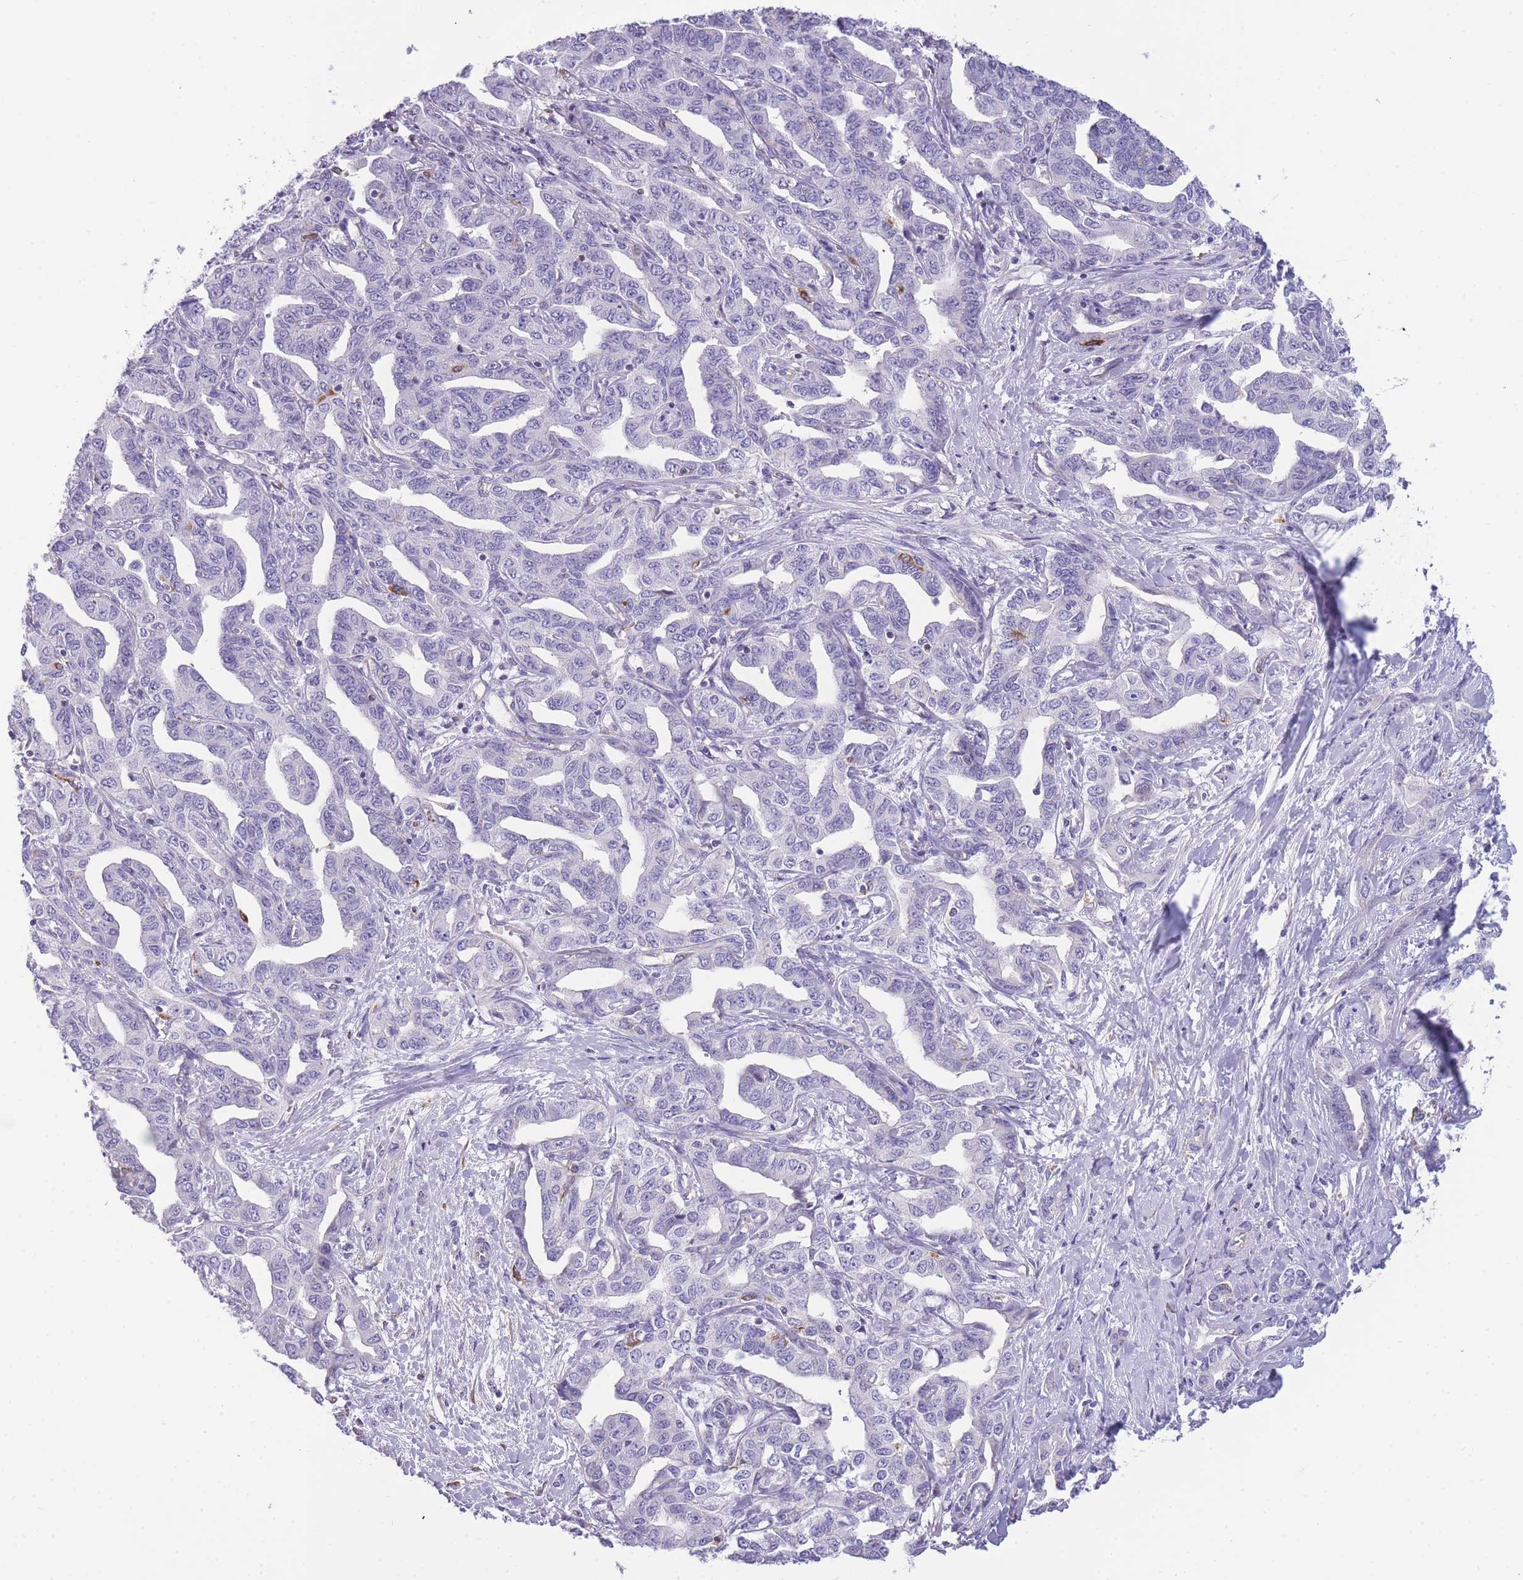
{"staining": {"intensity": "negative", "quantity": "none", "location": "none"}, "tissue": "liver cancer", "cell_type": "Tumor cells", "image_type": "cancer", "snomed": [{"axis": "morphology", "description": "Cholangiocarcinoma"}, {"axis": "topography", "description": "Liver"}], "caption": "IHC micrograph of neoplastic tissue: human liver cholangiocarcinoma stained with DAB (3,3'-diaminobenzidine) exhibits no significant protein expression in tumor cells.", "gene": "ZNF662", "patient": {"sex": "male", "age": 59}}